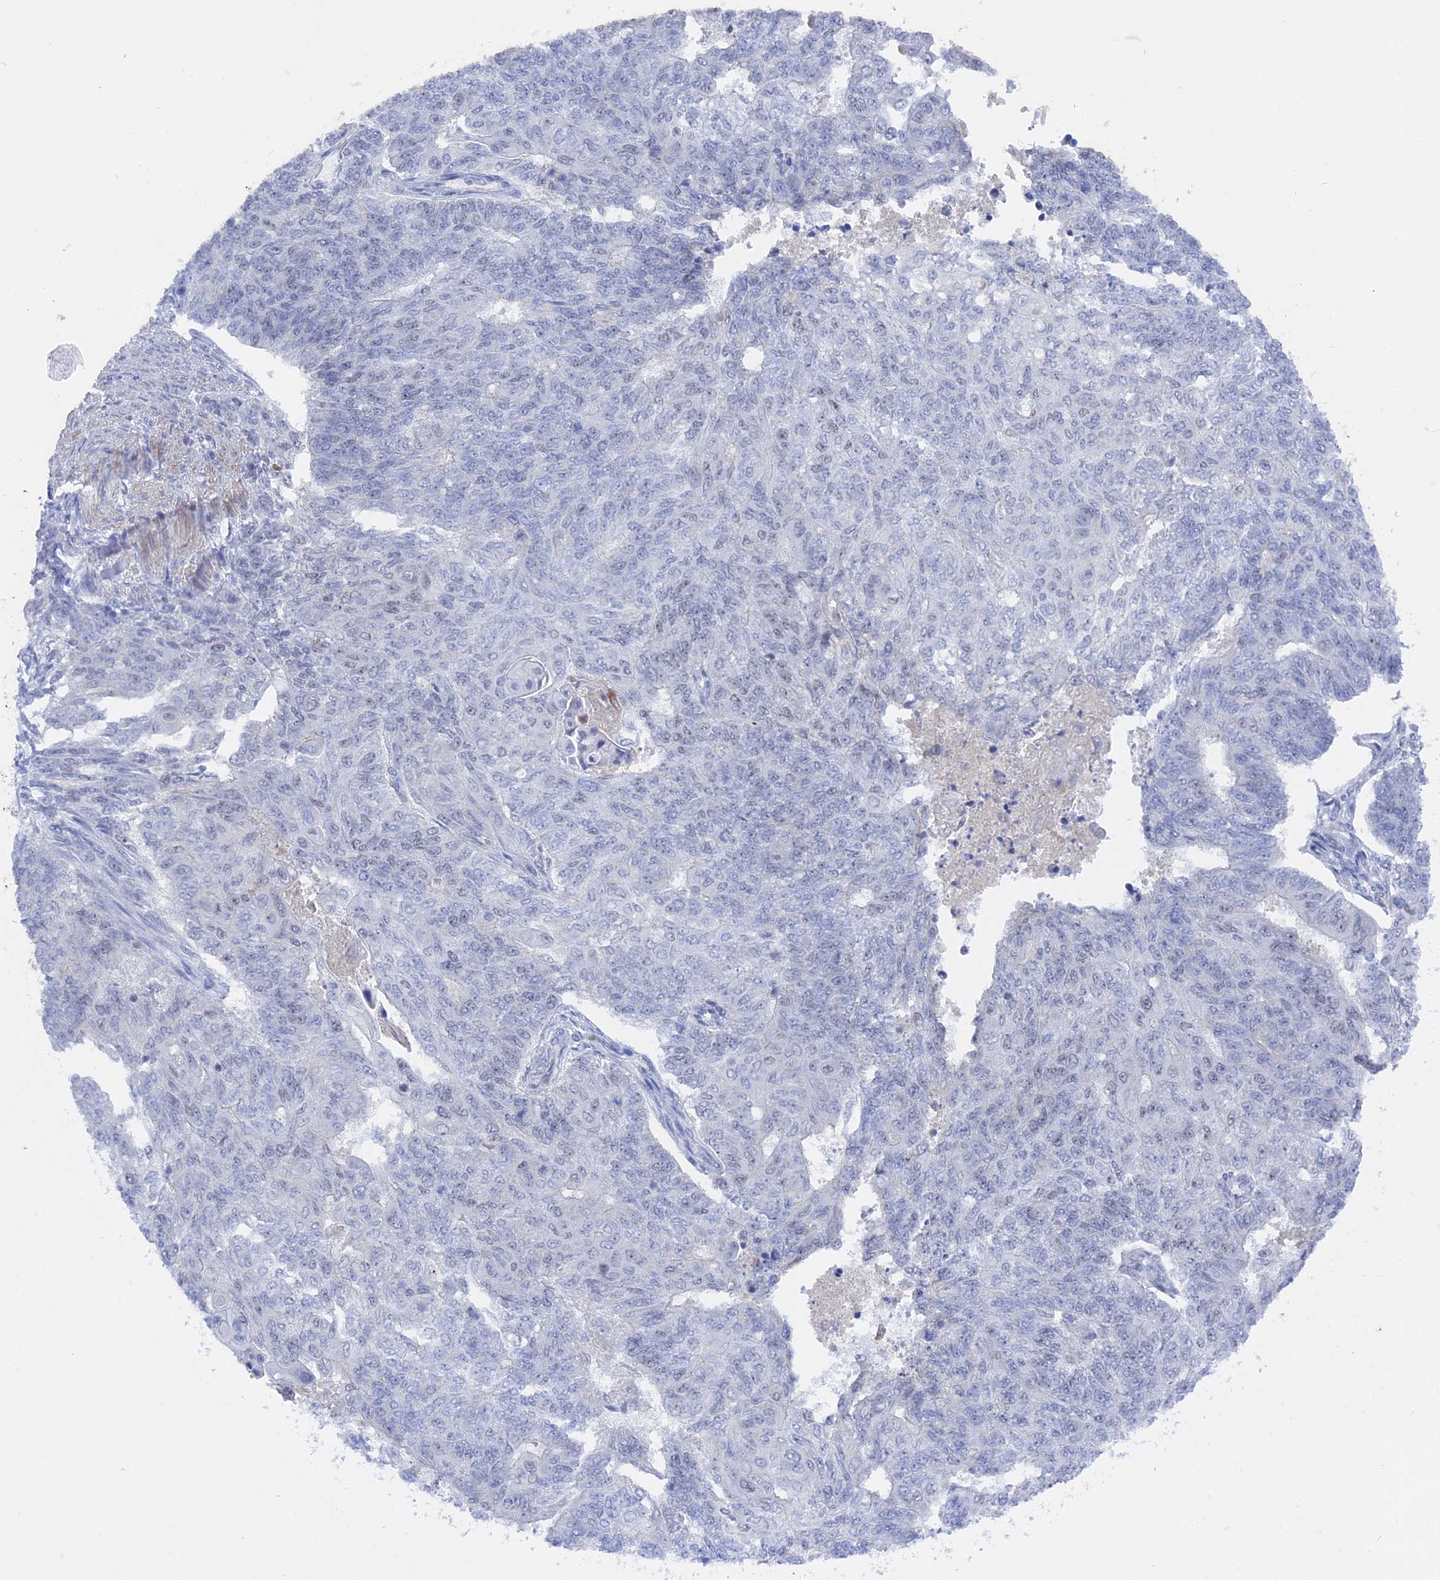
{"staining": {"intensity": "negative", "quantity": "none", "location": "none"}, "tissue": "endometrial cancer", "cell_type": "Tumor cells", "image_type": "cancer", "snomed": [{"axis": "morphology", "description": "Adenocarcinoma, NOS"}, {"axis": "topography", "description": "Endometrium"}], "caption": "Immunohistochemistry micrograph of human endometrial cancer (adenocarcinoma) stained for a protein (brown), which reveals no staining in tumor cells. The staining was performed using DAB (3,3'-diaminobenzidine) to visualize the protein expression in brown, while the nuclei were stained in blue with hematoxylin (Magnification: 20x).", "gene": "BRD2", "patient": {"sex": "female", "age": 32}}